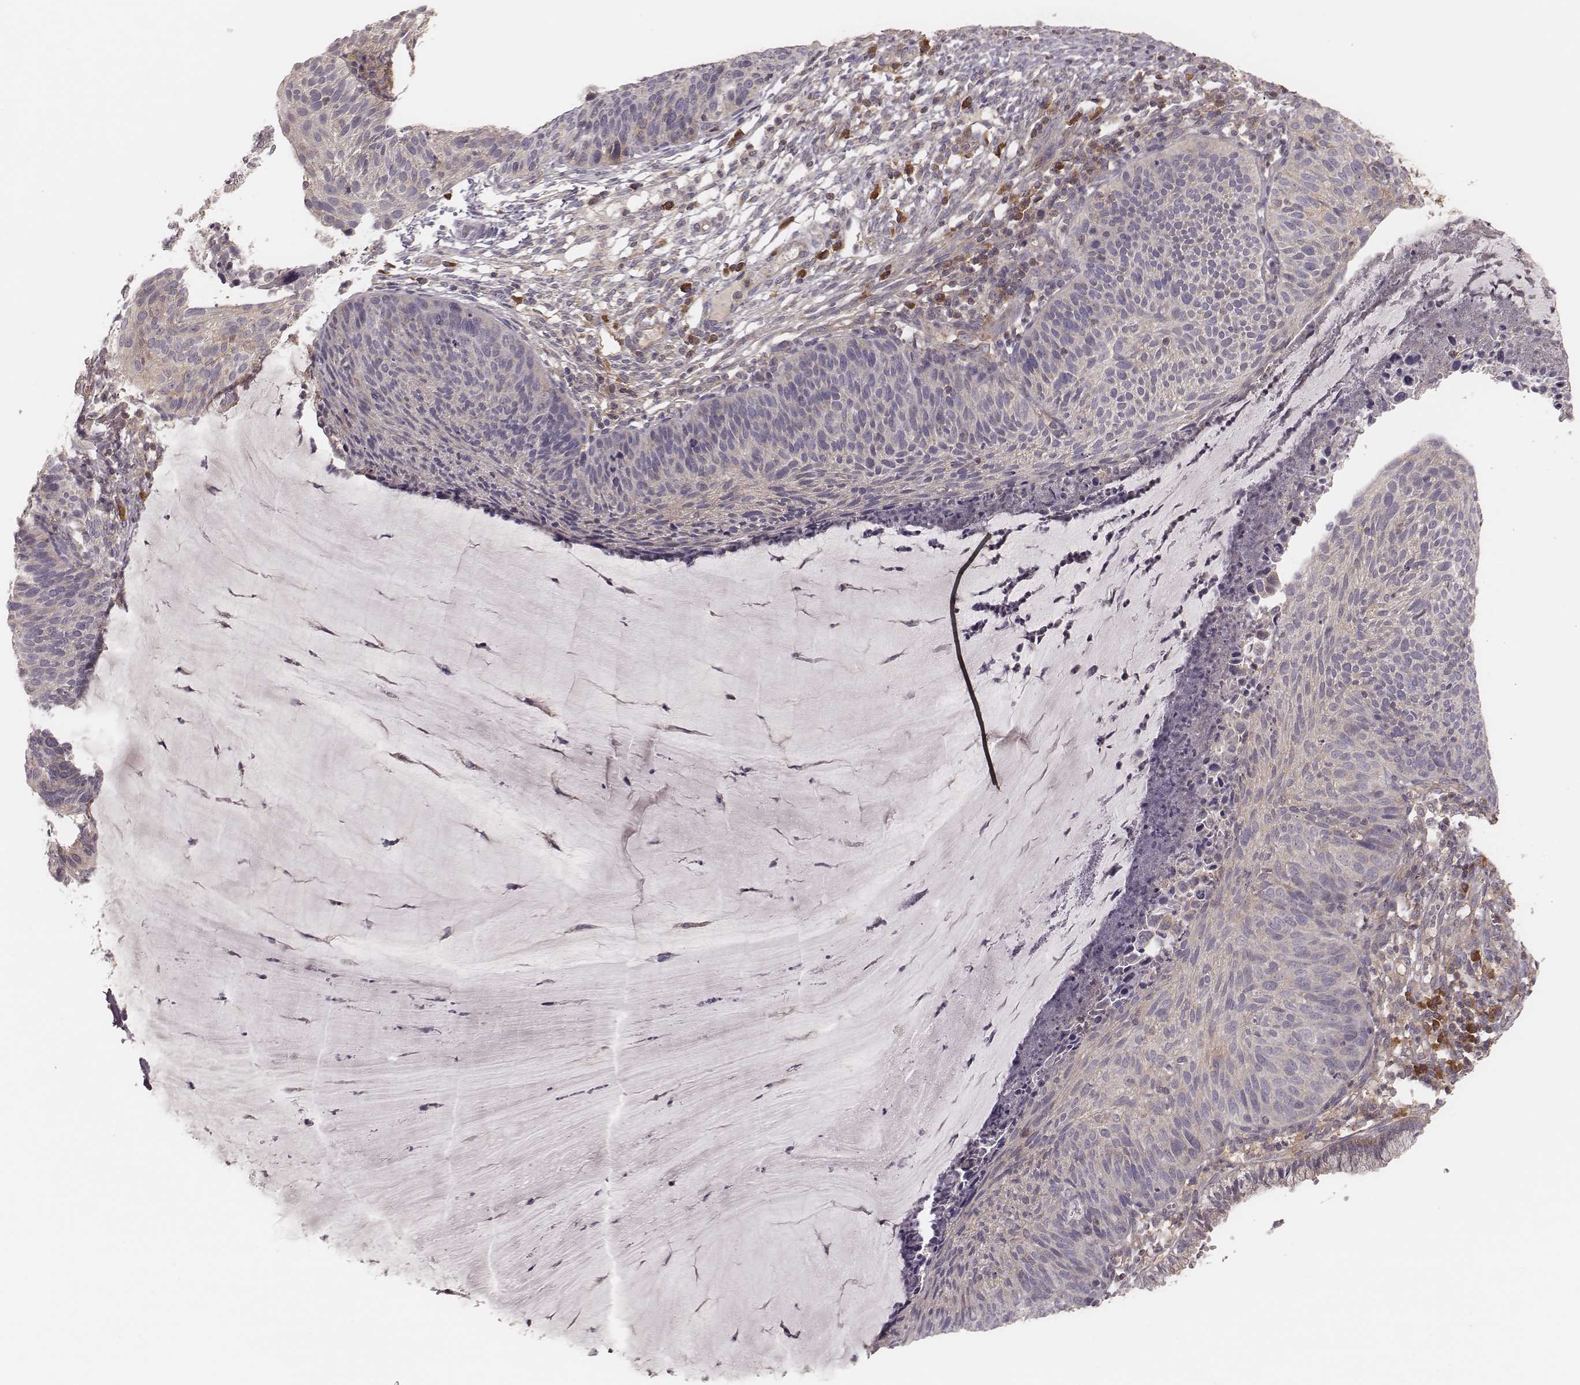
{"staining": {"intensity": "negative", "quantity": "none", "location": "none"}, "tissue": "cervical cancer", "cell_type": "Tumor cells", "image_type": "cancer", "snomed": [{"axis": "morphology", "description": "Squamous cell carcinoma, NOS"}, {"axis": "topography", "description": "Cervix"}], "caption": "Tumor cells show no significant protein staining in cervical squamous cell carcinoma.", "gene": "CARS1", "patient": {"sex": "female", "age": 36}}